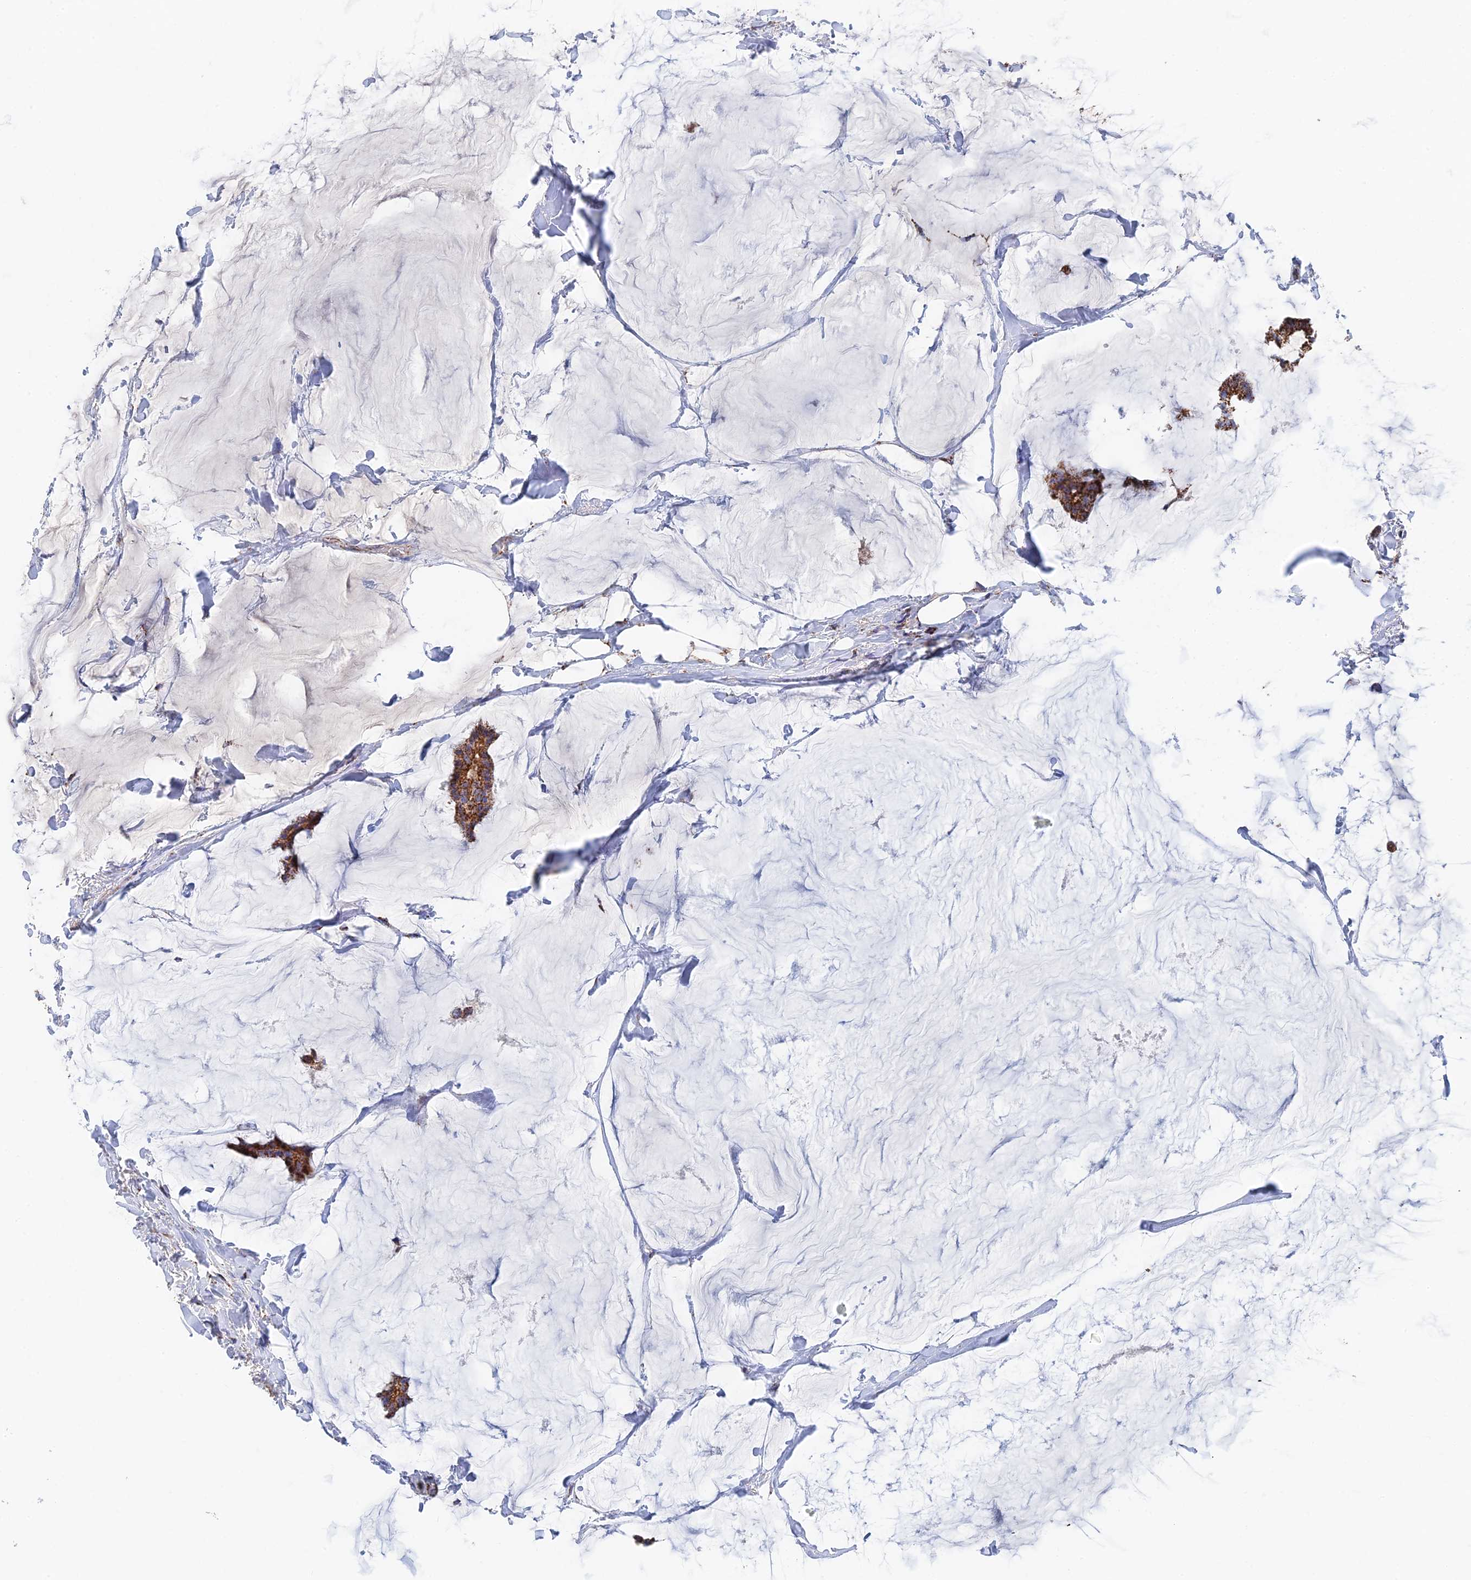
{"staining": {"intensity": "strong", "quantity": ">75%", "location": "cytoplasmic/membranous"}, "tissue": "breast cancer", "cell_type": "Tumor cells", "image_type": "cancer", "snomed": [{"axis": "morphology", "description": "Duct carcinoma"}, {"axis": "topography", "description": "Breast"}], "caption": "An image of breast cancer stained for a protein exhibits strong cytoplasmic/membranous brown staining in tumor cells. Nuclei are stained in blue.", "gene": "HAUS8", "patient": {"sex": "female", "age": 93}}